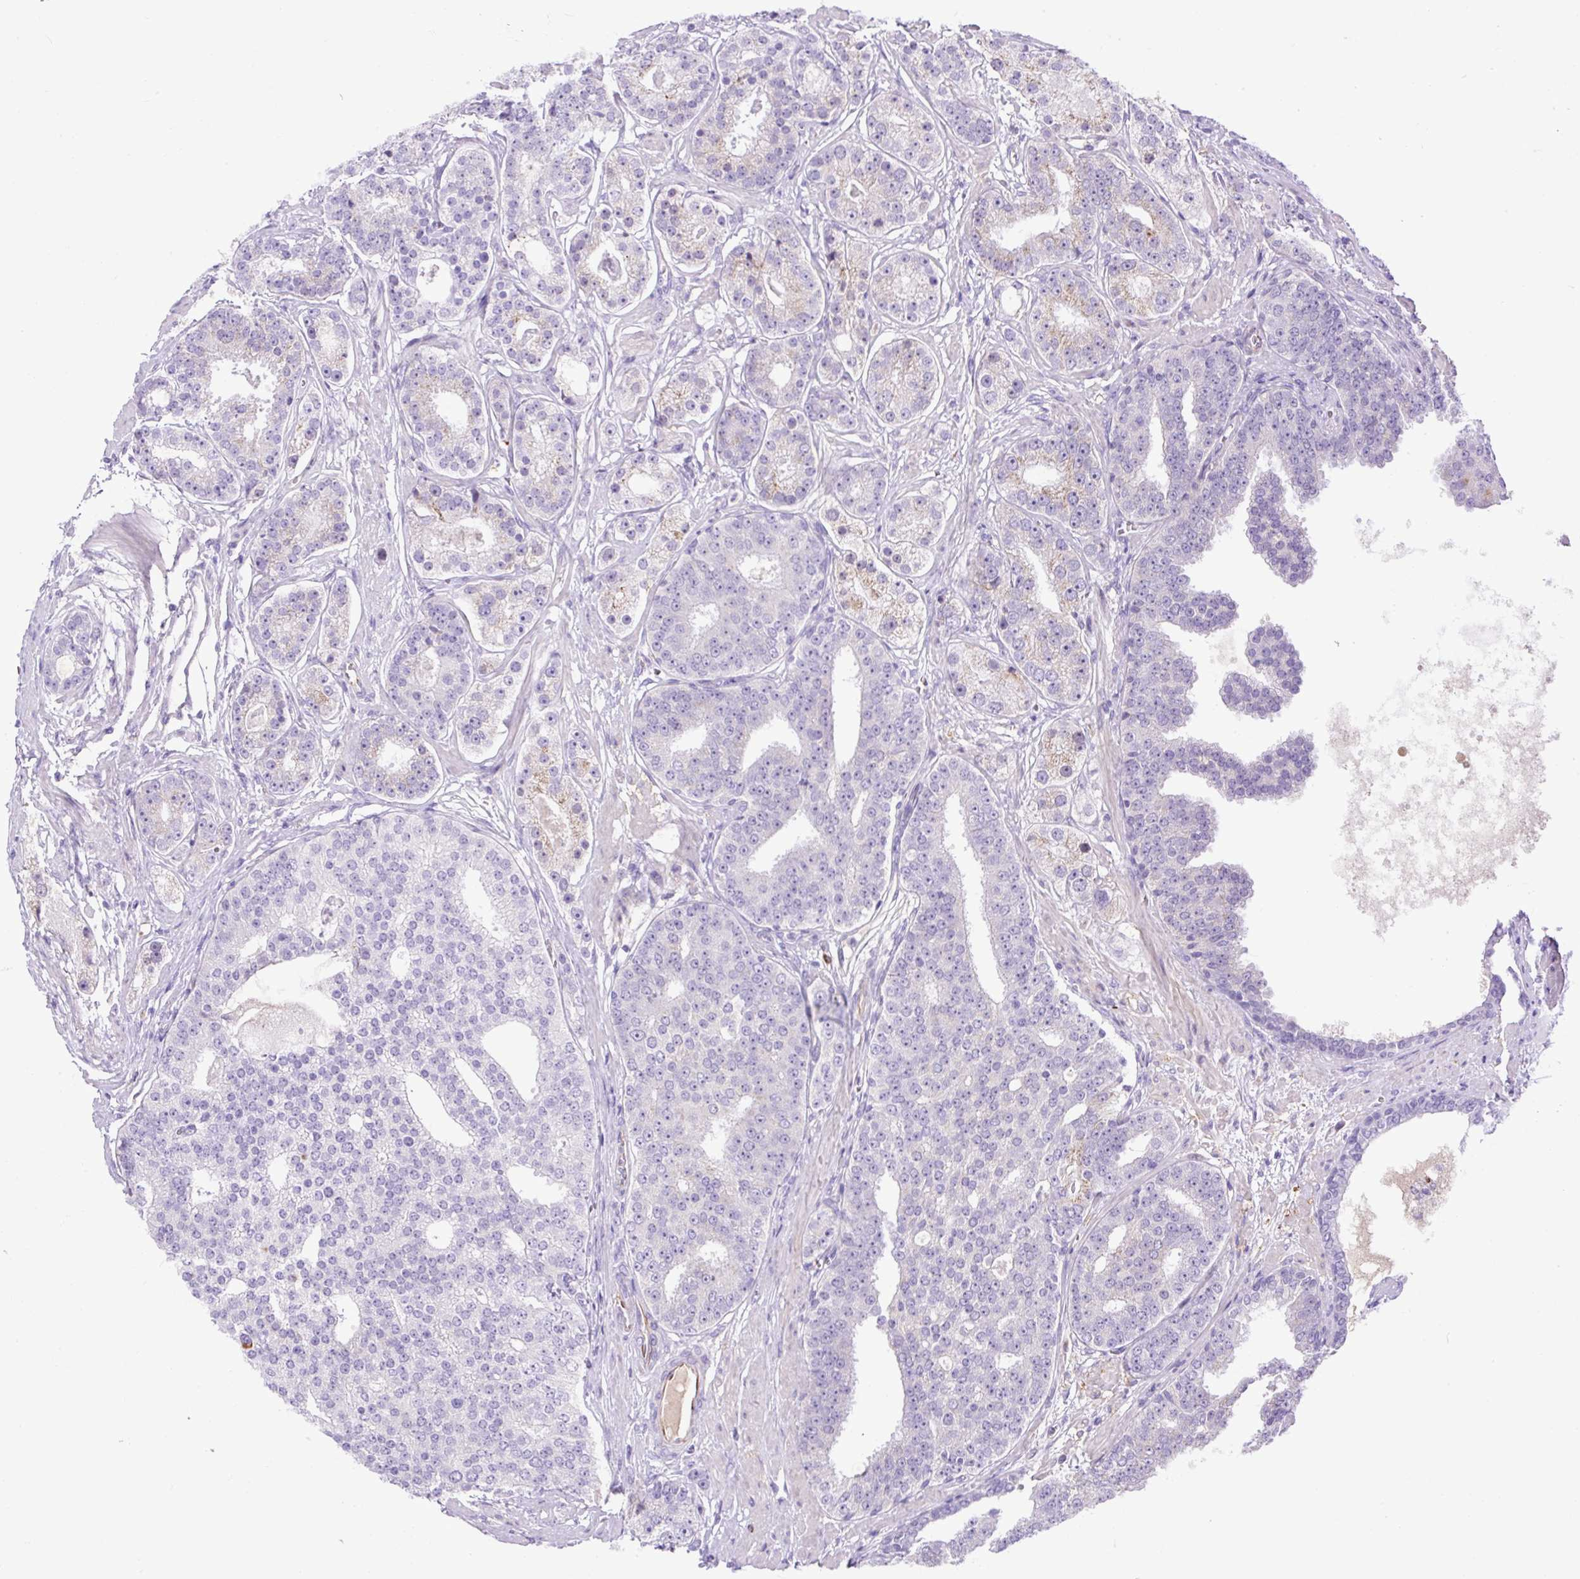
{"staining": {"intensity": "negative", "quantity": "none", "location": "none"}, "tissue": "prostate cancer", "cell_type": "Tumor cells", "image_type": "cancer", "snomed": [{"axis": "morphology", "description": "Adenocarcinoma, High grade"}, {"axis": "topography", "description": "Prostate"}], "caption": "An immunohistochemistry (IHC) photomicrograph of prostate cancer (high-grade adenocarcinoma) is shown. There is no staining in tumor cells of prostate cancer (high-grade adenocarcinoma). (DAB IHC visualized using brightfield microscopy, high magnification).", "gene": "SPTBN5", "patient": {"sex": "male", "age": 71}}